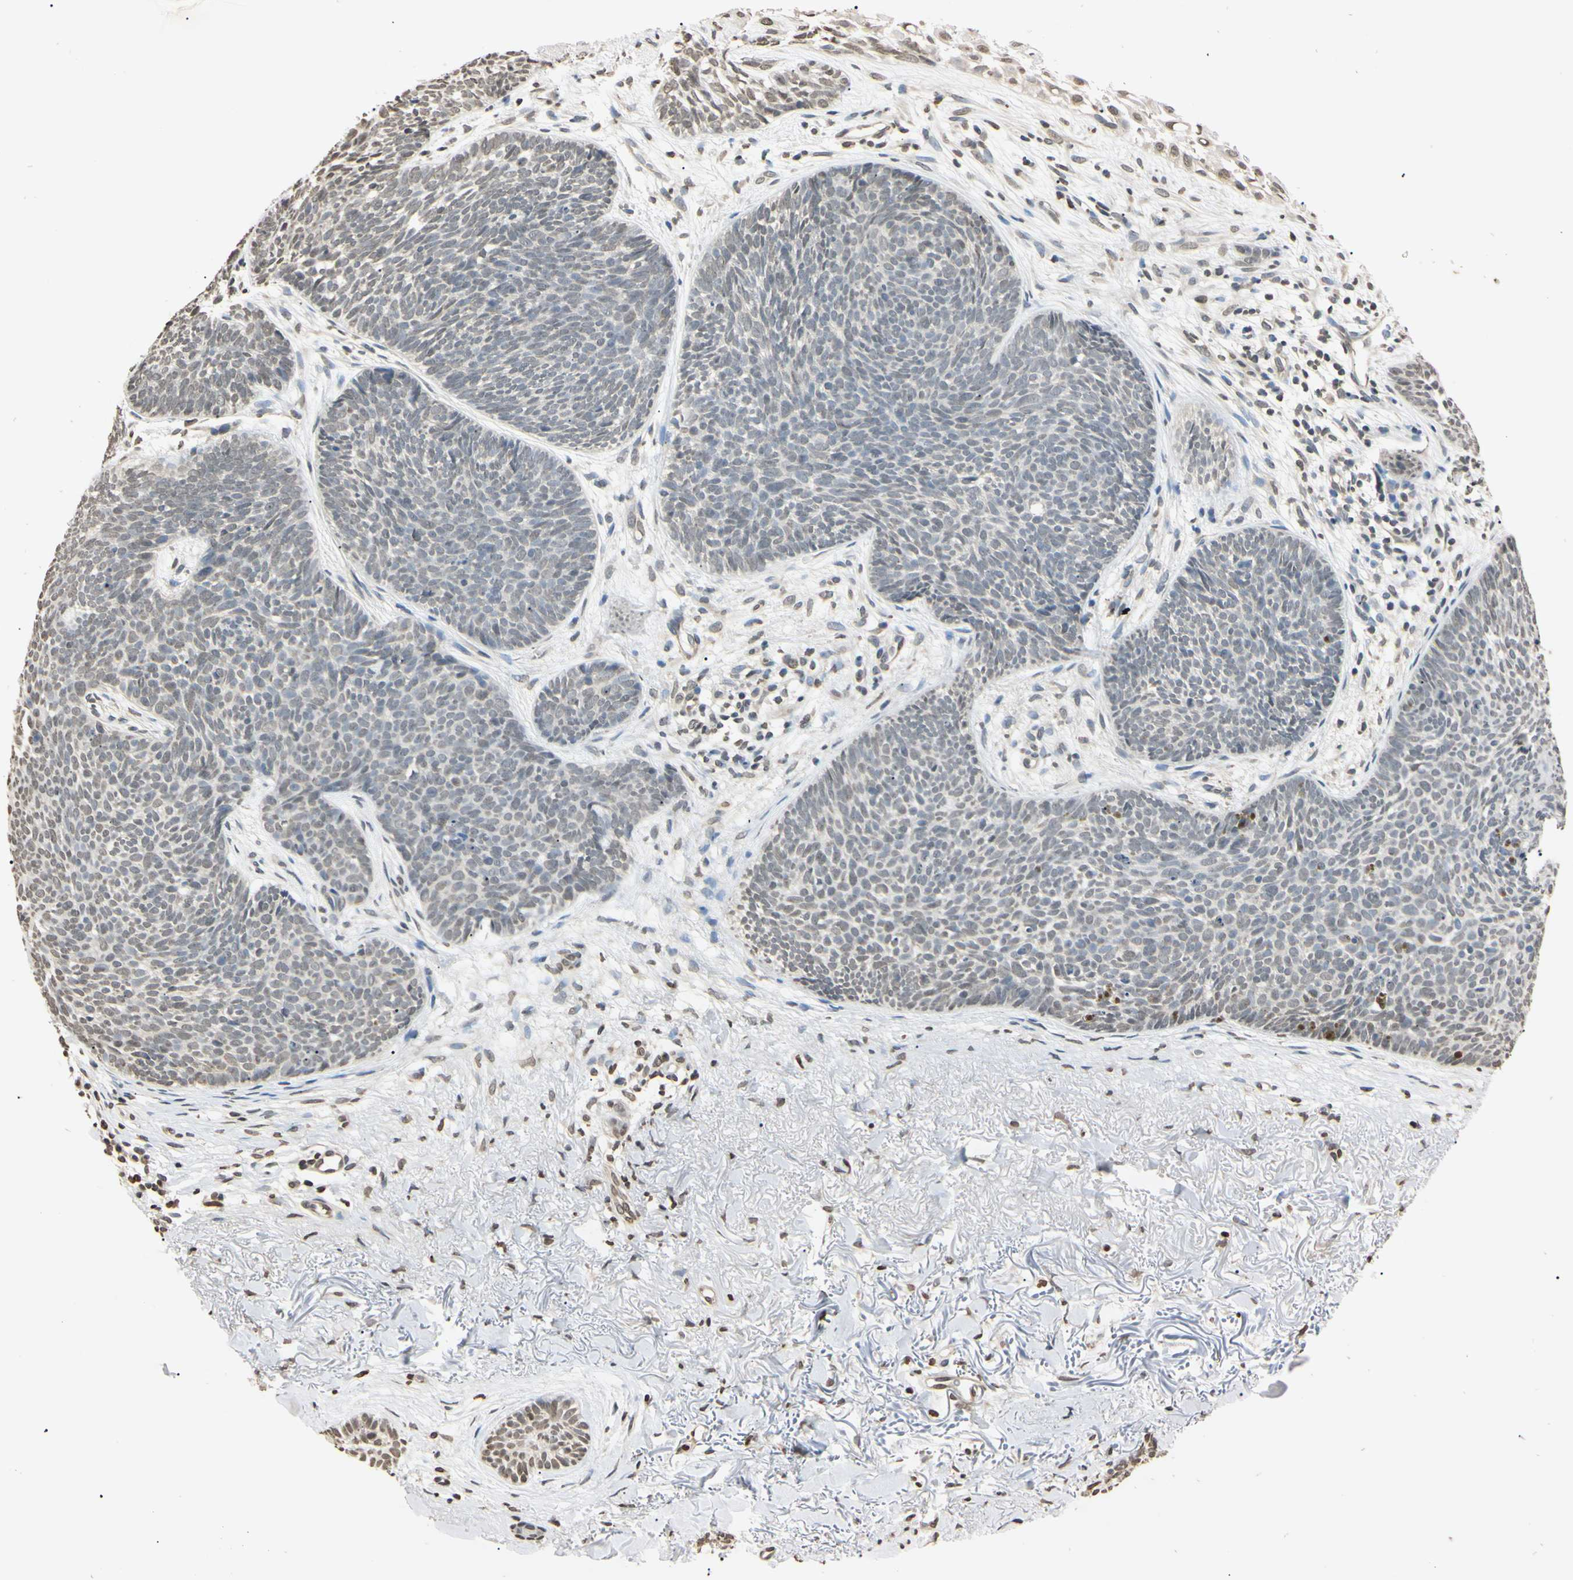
{"staining": {"intensity": "weak", "quantity": "25%-75%", "location": "nuclear"}, "tissue": "skin cancer", "cell_type": "Tumor cells", "image_type": "cancer", "snomed": [{"axis": "morphology", "description": "Basal cell carcinoma"}, {"axis": "topography", "description": "Skin"}], "caption": "Basal cell carcinoma (skin) was stained to show a protein in brown. There is low levels of weak nuclear staining in approximately 25%-75% of tumor cells.", "gene": "CDC45", "patient": {"sex": "female", "age": 70}}